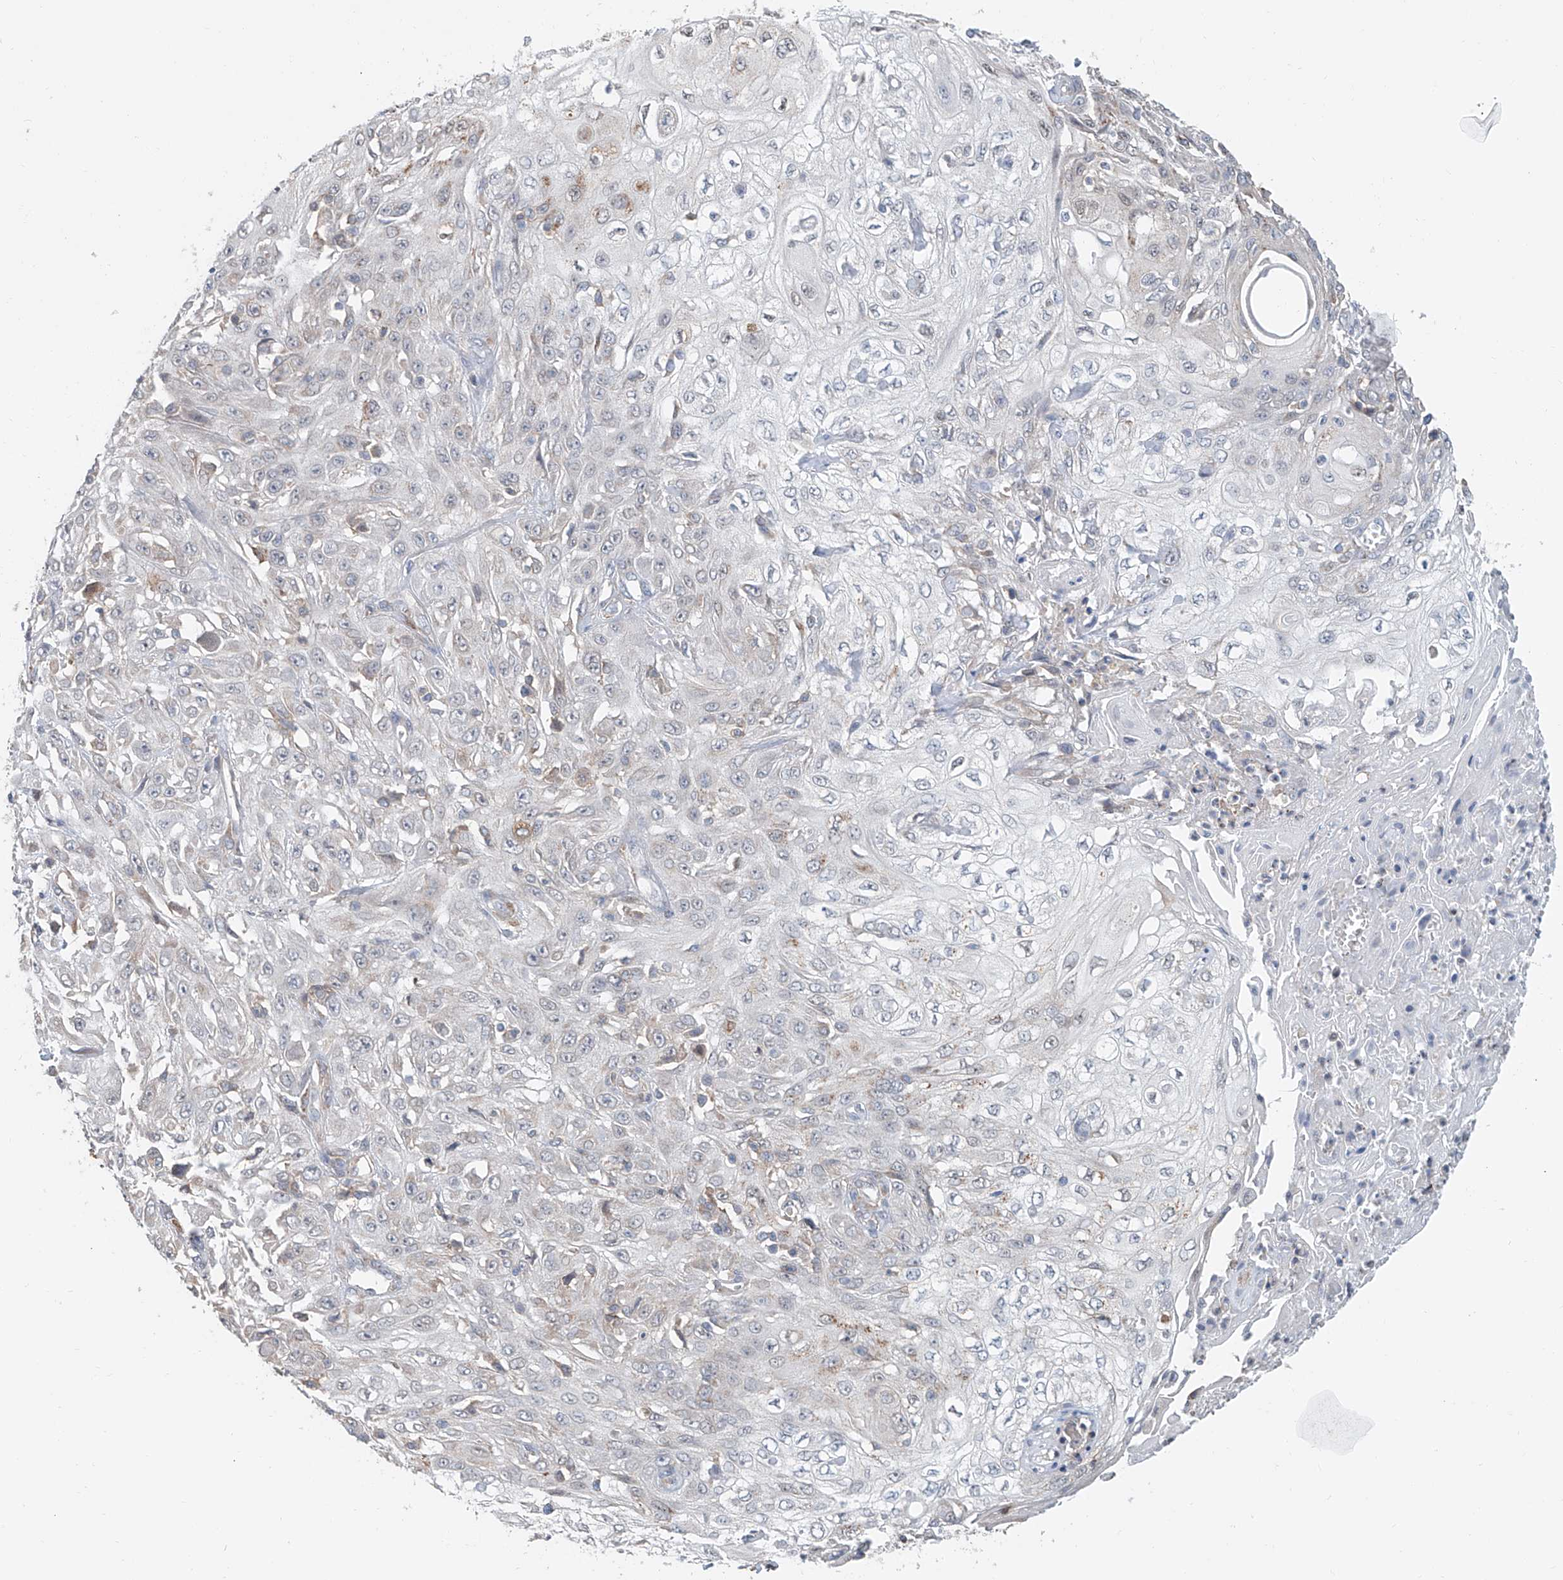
{"staining": {"intensity": "negative", "quantity": "none", "location": "none"}, "tissue": "skin cancer", "cell_type": "Tumor cells", "image_type": "cancer", "snomed": [{"axis": "morphology", "description": "Squamous cell carcinoma, NOS"}, {"axis": "morphology", "description": "Squamous cell carcinoma, metastatic, NOS"}, {"axis": "topography", "description": "Skin"}, {"axis": "topography", "description": "Lymph node"}], "caption": "Metastatic squamous cell carcinoma (skin) was stained to show a protein in brown. There is no significant staining in tumor cells.", "gene": "KCNK10", "patient": {"sex": "male", "age": 75}}